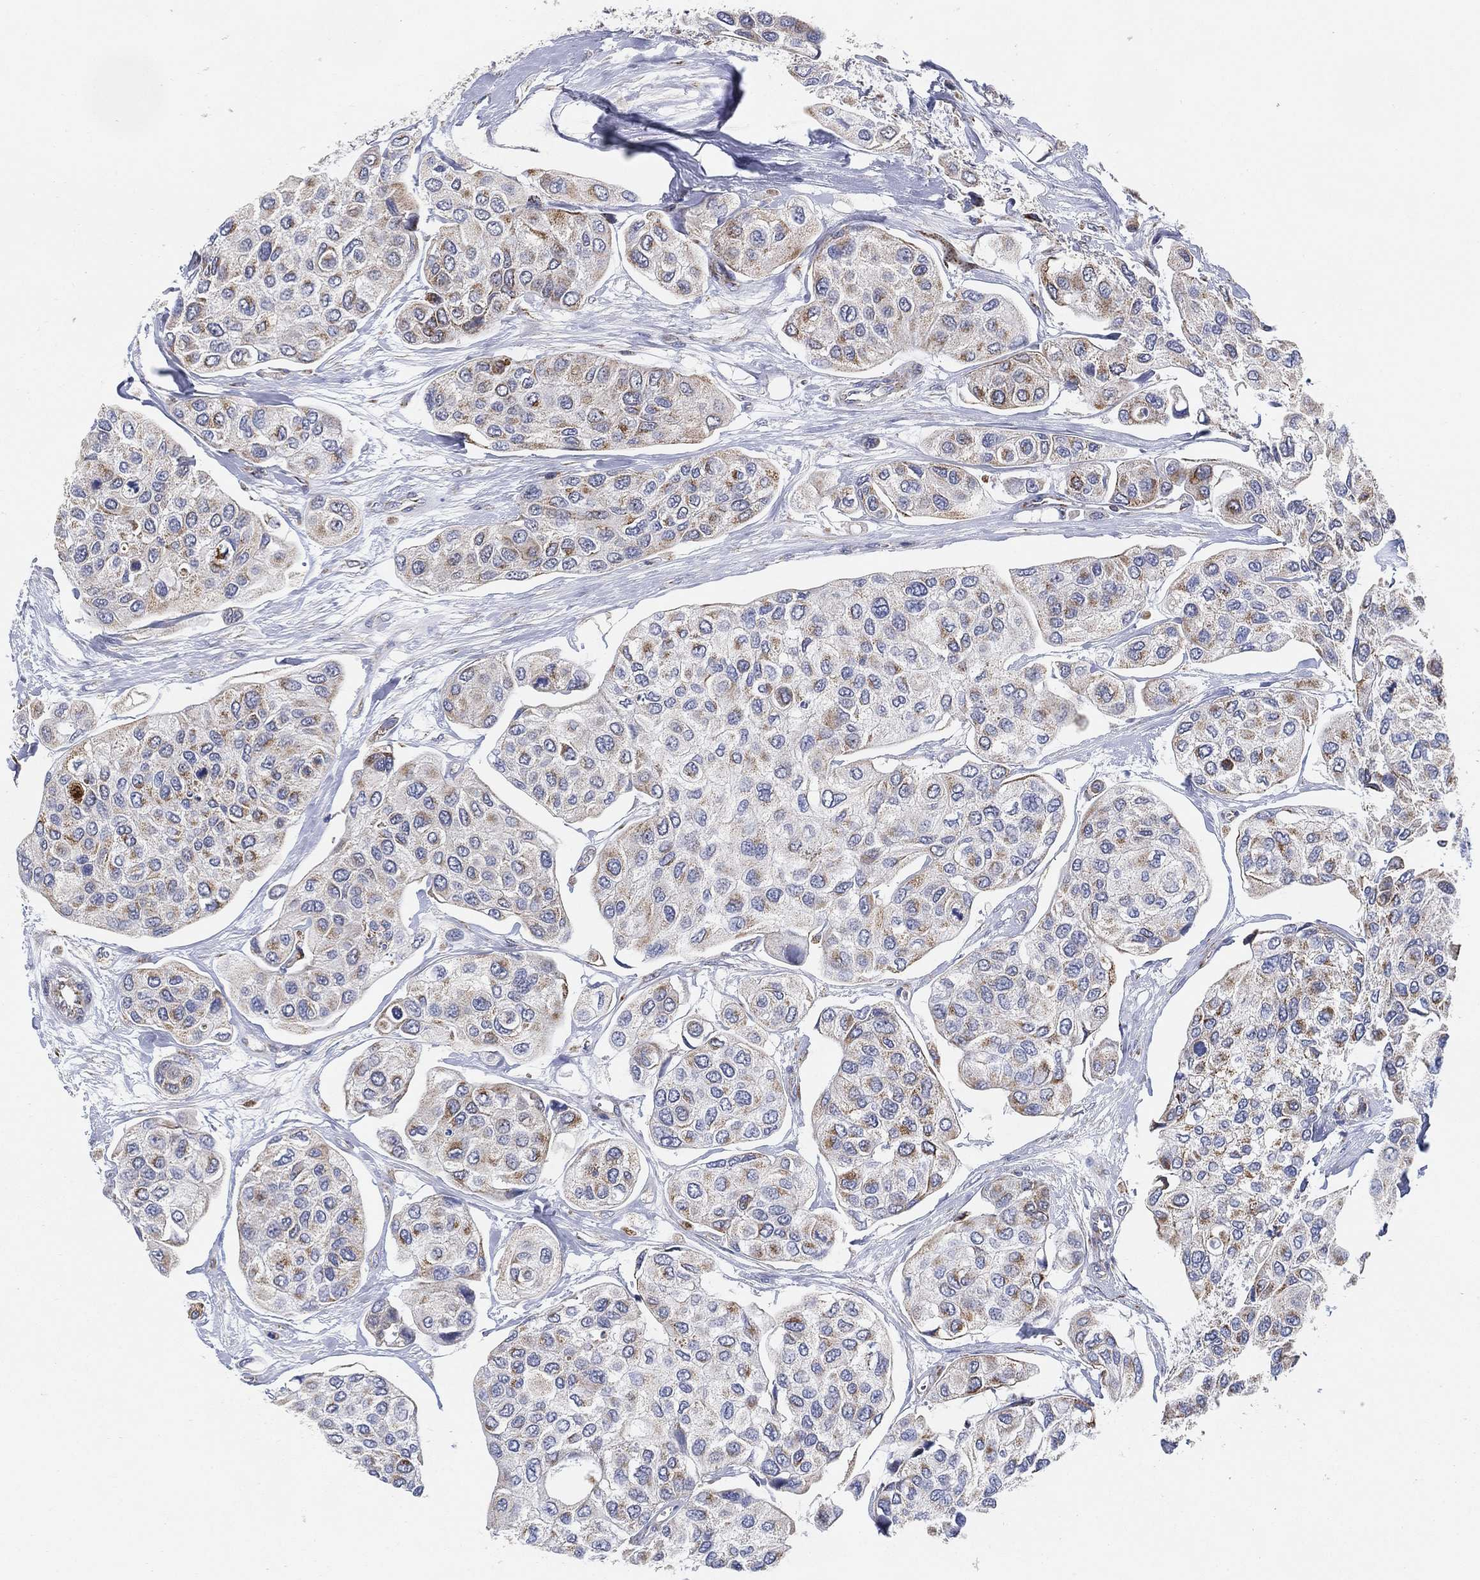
{"staining": {"intensity": "weak", "quantity": "<25%", "location": "cytoplasmic/membranous"}, "tissue": "urothelial cancer", "cell_type": "Tumor cells", "image_type": "cancer", "snomed": [{"axis": "morphology", "description": "Urothelial carcinoma, High grade"}, {"axis": "topography", "description": "Urinary bladder"}], "caption": "The immunohistochemistry photomicrograph has no significant positivity in tumor cells of urothelial cancer tissue.", "gene": "GCAT", "patient": {"sex": "male", "age": 77}}